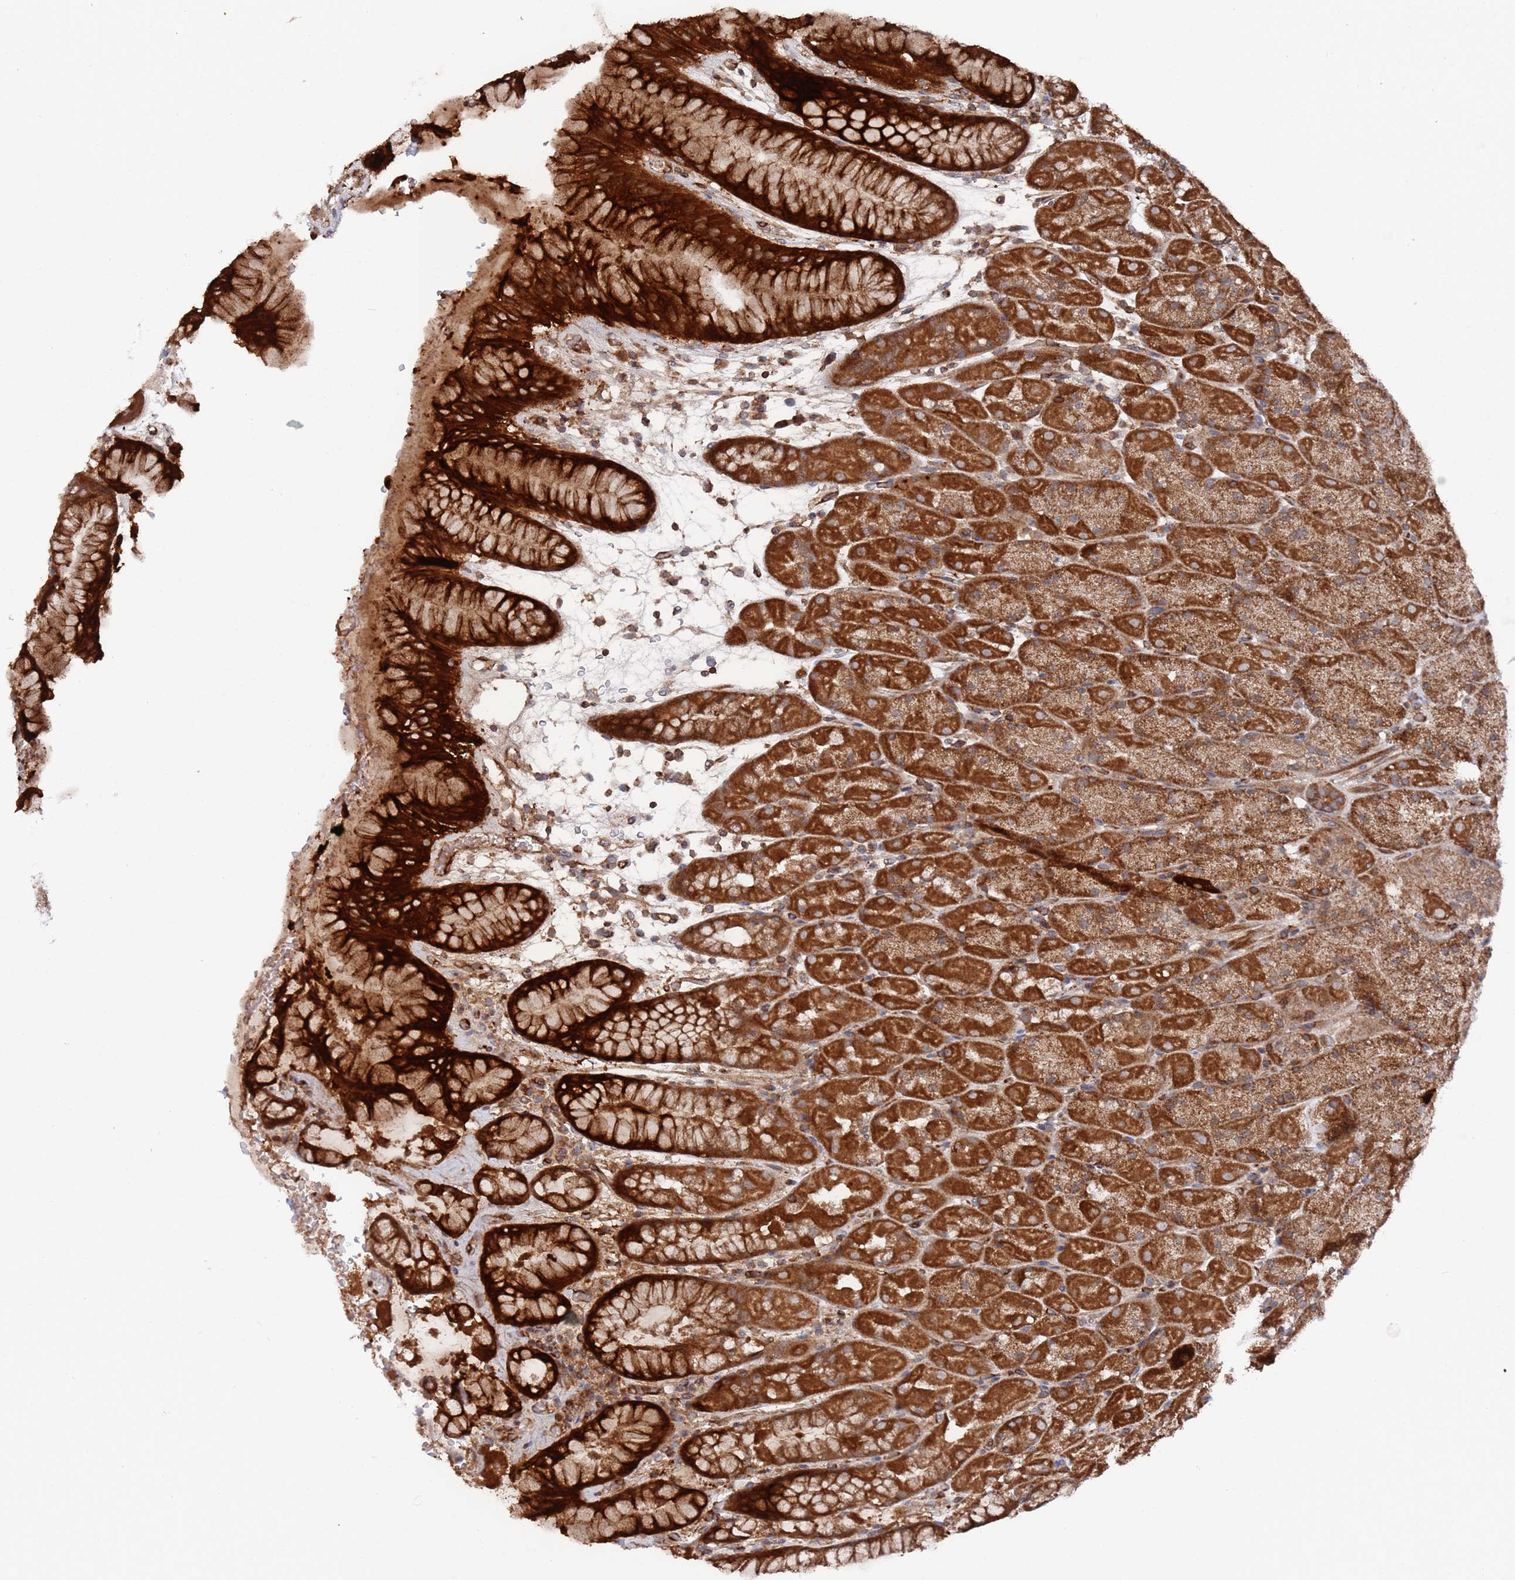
{"staining": {"intensity": "strong", "quantity": ">75%", "location": "cytoplasmic/membranous"}, "tissue": "stomach", "cell_type": "Glandular cells", "image_type": "normal", "snomed": [{"axis": "morphology", "description": "Normal tissue, NOS"}, {"axis": "topography", "description": "Stomach, upper"}, {"axis": "topography", "description": "Stomach, lower"}], "caption": "Immunohistochemical staining of benign human stomach displays high levels of strong cytoplasmic/membranous staining in approximately >75% of glandular cells.", "gene": "DDX60", "patient": {"sex": "male", "age": 67}}